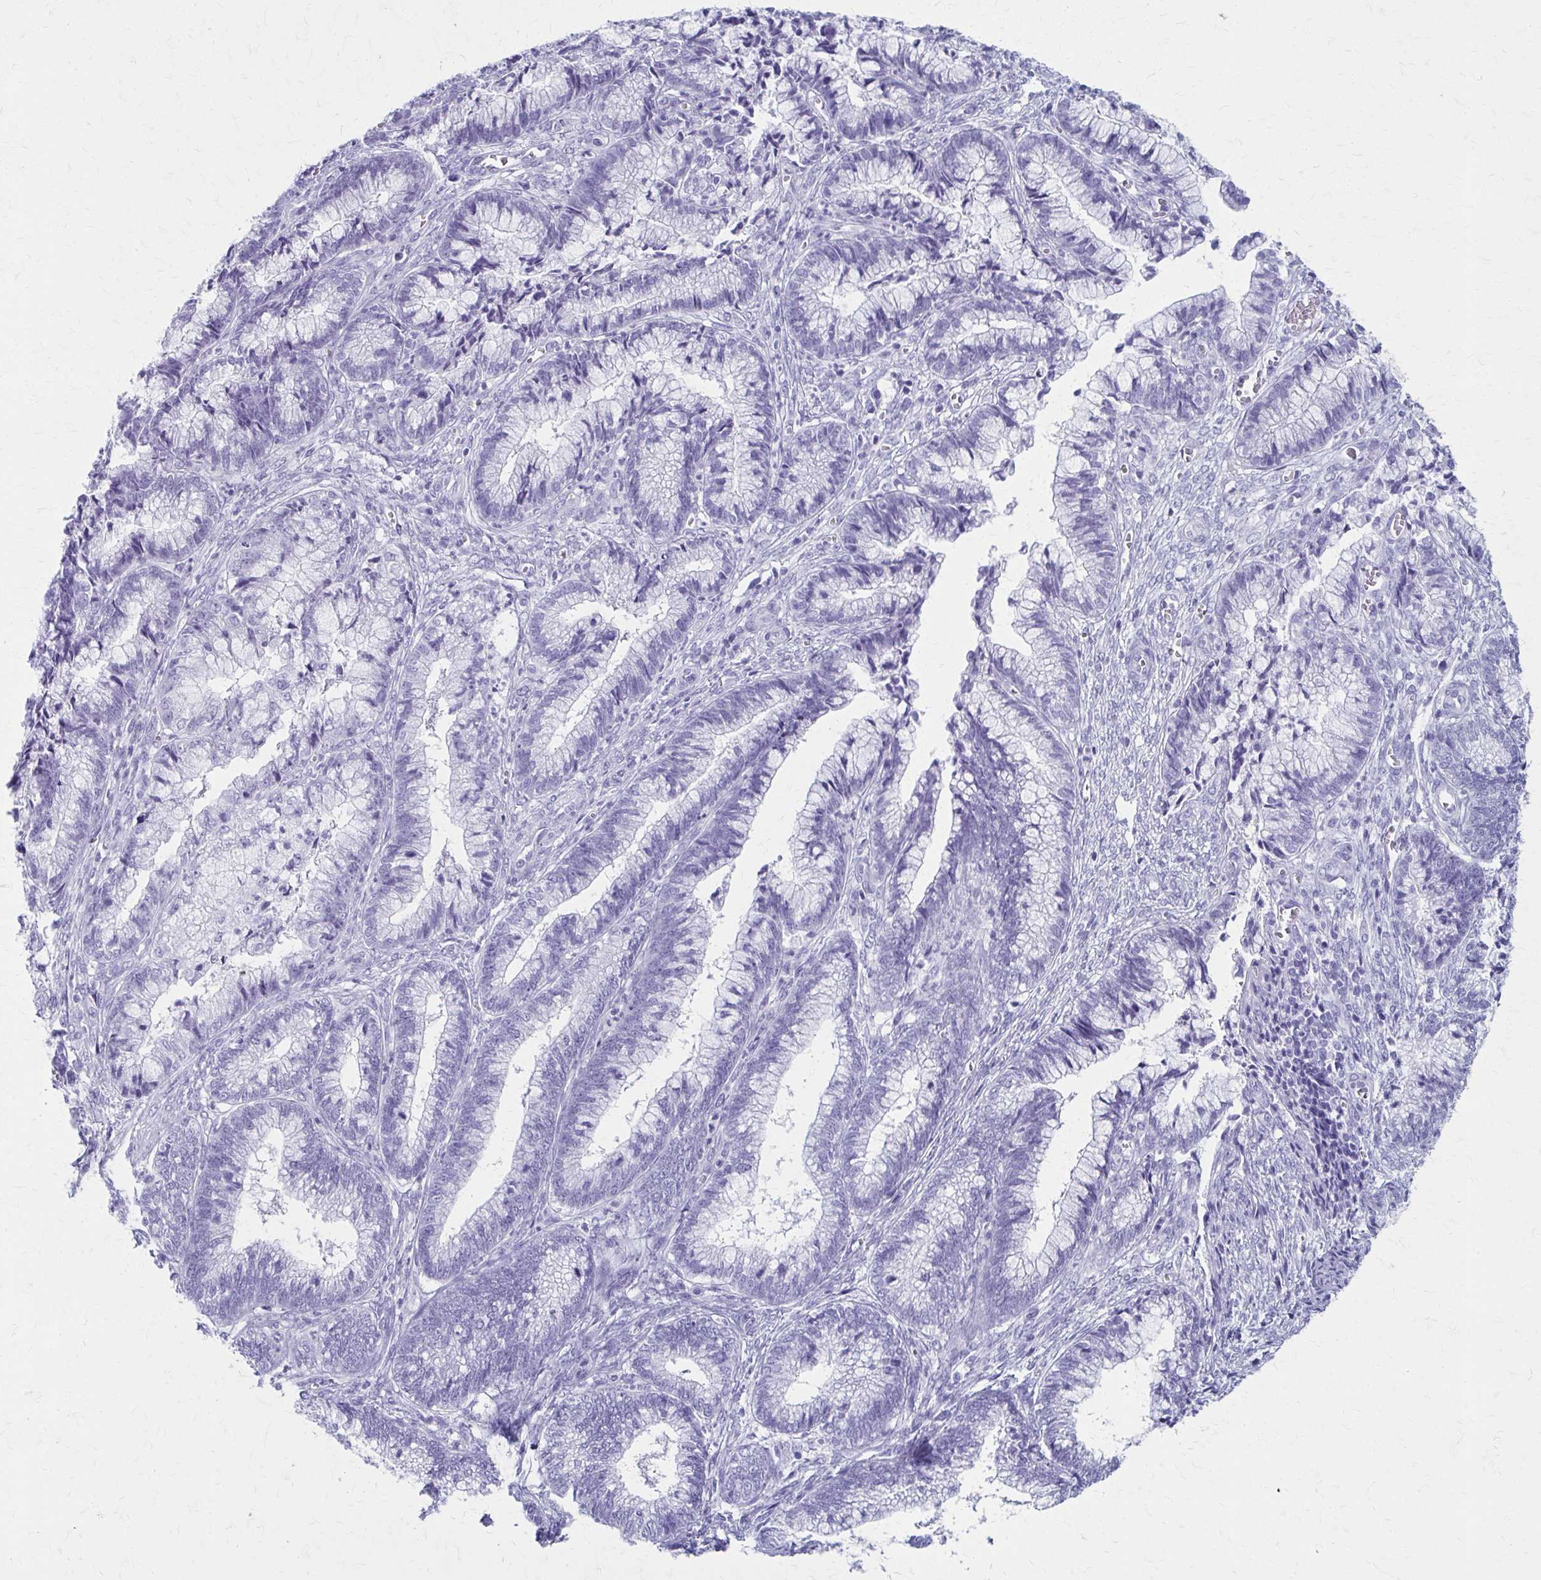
{"staining": {"intensity": "negative", "quantity": "none", "location": "none"}, "tissue": "cervical cancer", "cell_type": "Tumor cells", "image_type": "cancer", "snomed": [{"axis": "morphology", "description": "Adenocarcinoma, NOS"}, {"axis": "topography", "description": "Cervix"}], "caption": "Tumor cells show no significant staining in cervical cancer (adenocarcinoma).", "gene": "CELF5", "patient": {"sex": "female", "age": 44}}